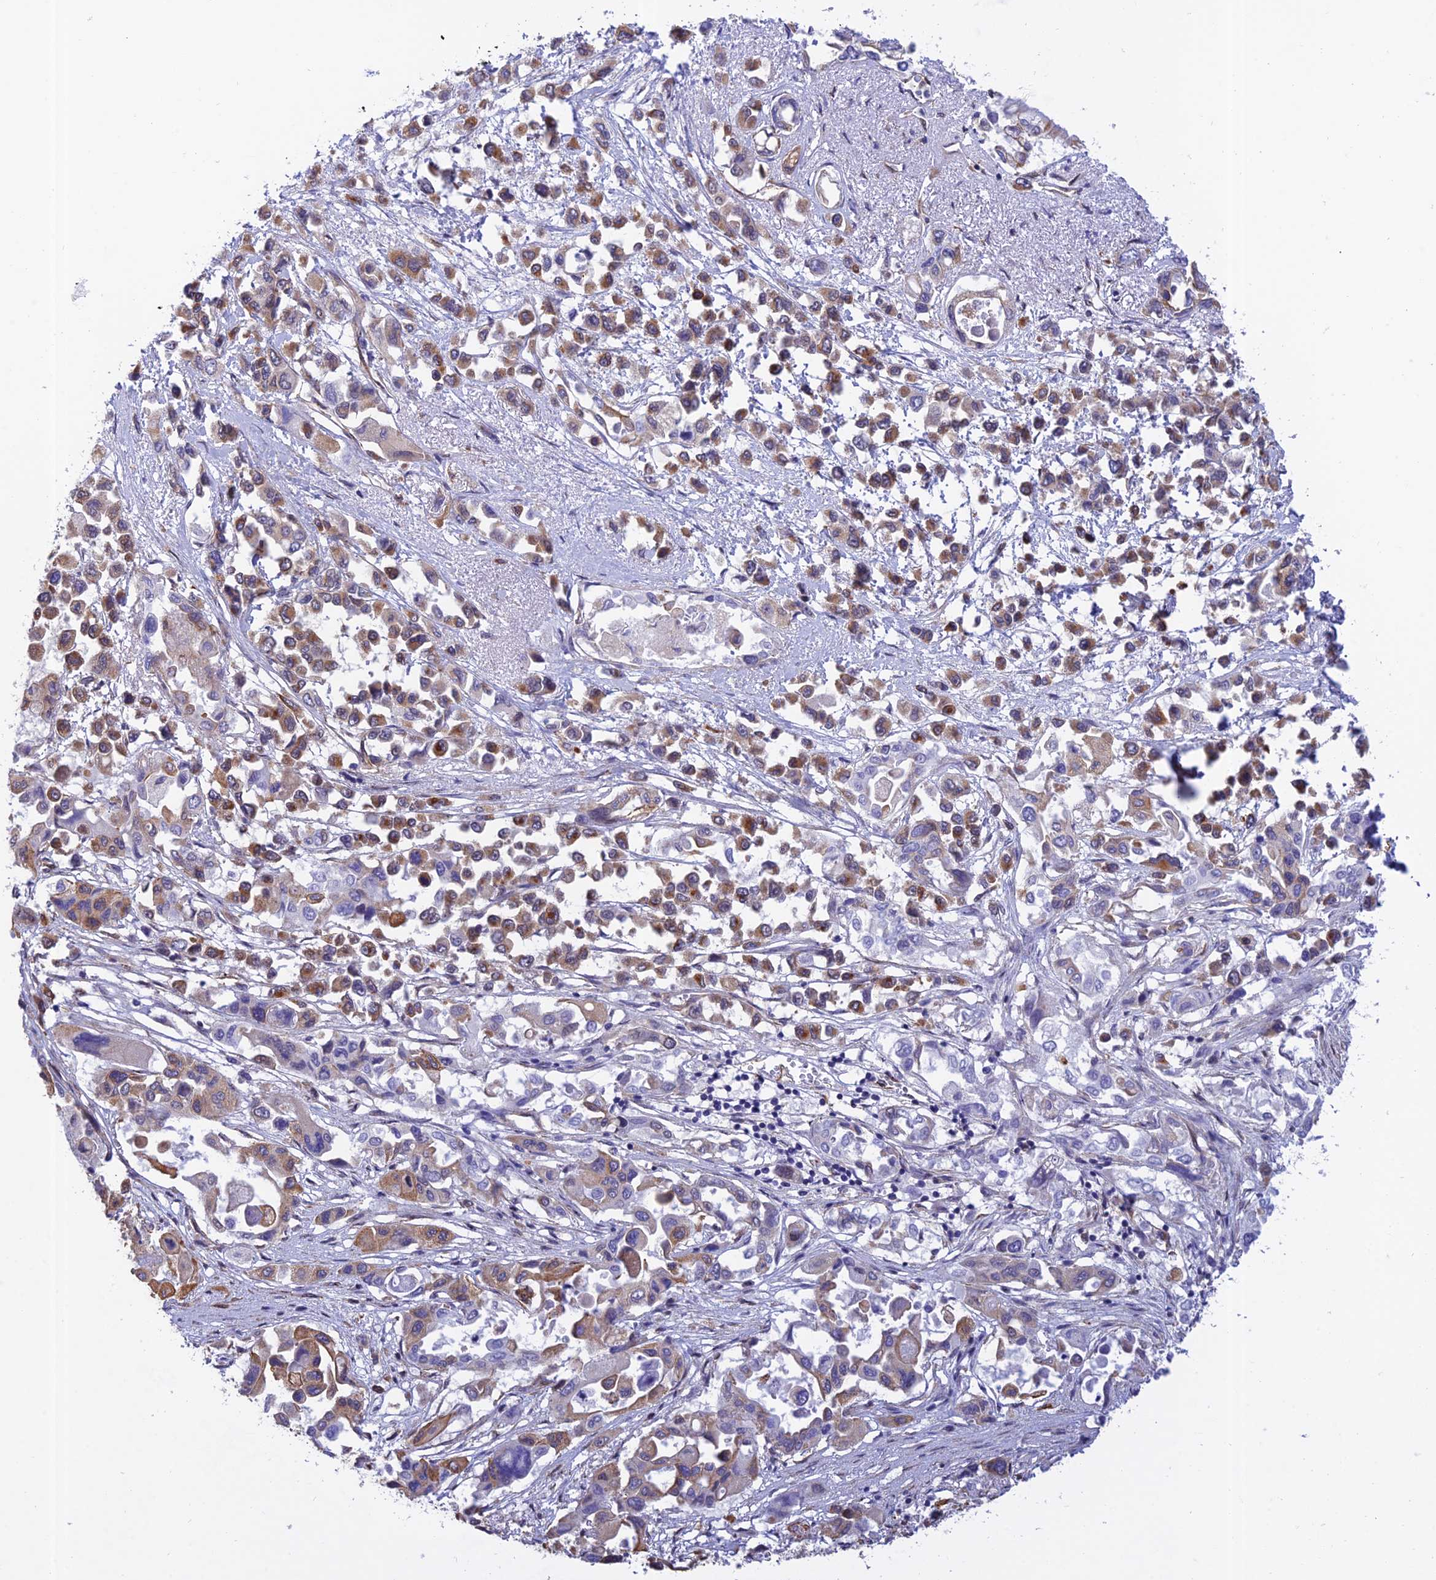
{"staining": {"intensity": "moderate", "quantity": "25%-75%", "location": "cytoplasmic/membranous"}, "tissue": "pancreatic cancer", "cell_type": "Tumor cells", "image_type": "cancer", "snomed": [{"axis": "morphology", "description": "Adenocarcinoma, NOS"}, {"axis": "topography", "description": "Pancreas"}], "caption": "An image of human pancreatic adenocarcinoma stained for a protein reveals moderate cytoplasmic/membranous brown staining in tumor cells.", "gene": "PAGR1", "patient": {"sex": "male", "age": 92}}